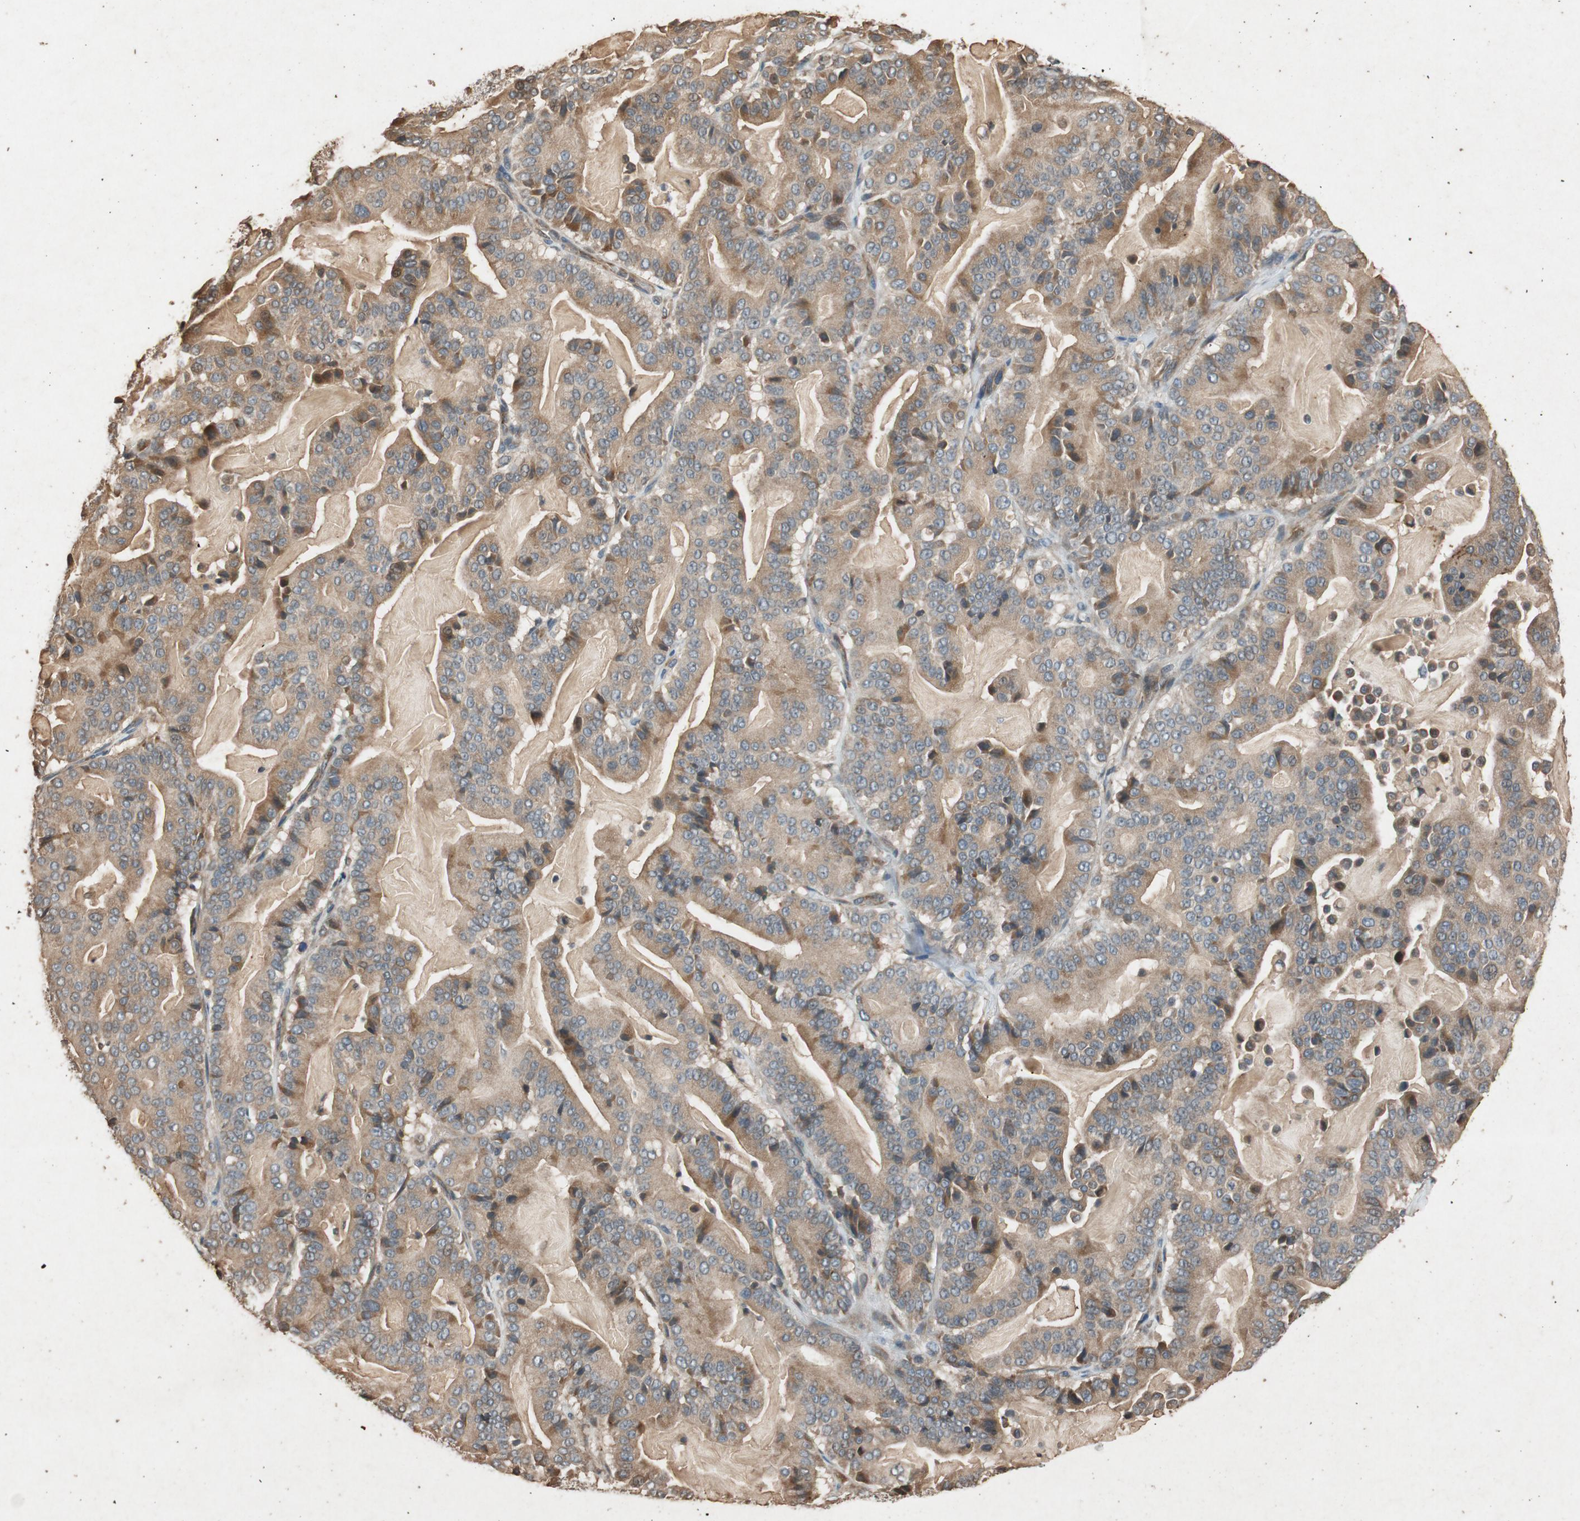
{"staining": {"intensity": "moderate", "quantity": ">75%", "location": "cytoplasmic/membranous"}, "tissue": "pancreatic cancer", "cell_type": "Tumor cells", "image_type": "cancer", "snomed": [{"axis": "morphology", "description": "Adenocarcinoma, NOS"}, {"axis": "topography", "description": "Pancreas"}], "caption": "Immunohistochemistry of pancreatic cancer displays medium levels of moderate cytoplasmic/membranous positivity in about >75% of tumor cells. Nuclei are stained in blue.", "gene": "ATP2C1", "patient": {"sex": "male", "age": 63}}